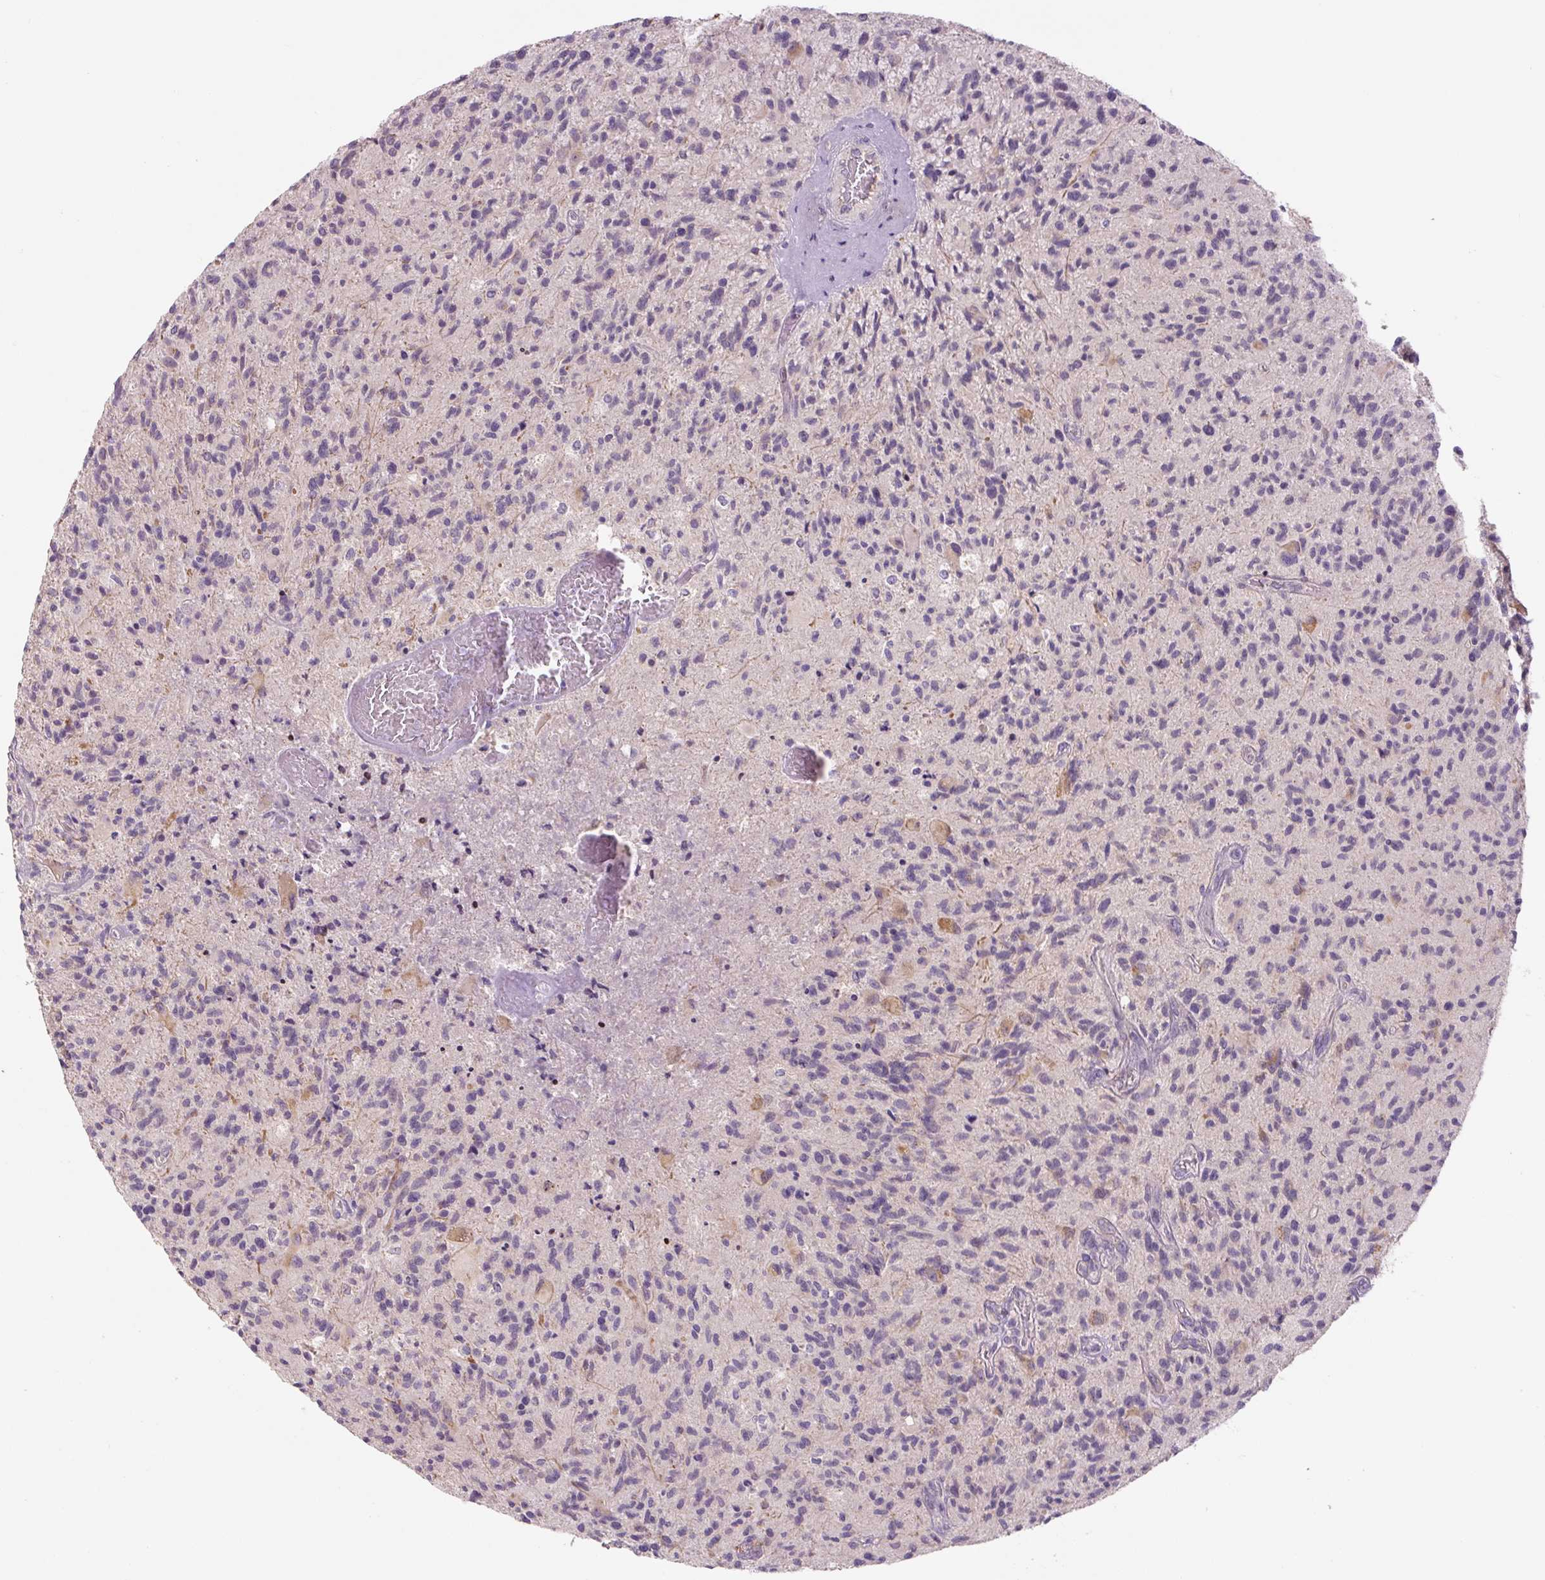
{"staining": {"intensity": "negative", "quantity": "none", "location": "none"}, "tissue": "glioma", "cell_type": "Tumor cells", "image_type": "cancer", "snomed": [{"axis": "morphology", "description": "Glioma, malignant, High grade"}, {"axis": "topography", "description": "Brain"}], "caption": "The image exhibits no staining of tumor cells in glioma.", "gene": "YIF1B", "patient": {"sex": "female", "age": 70}}